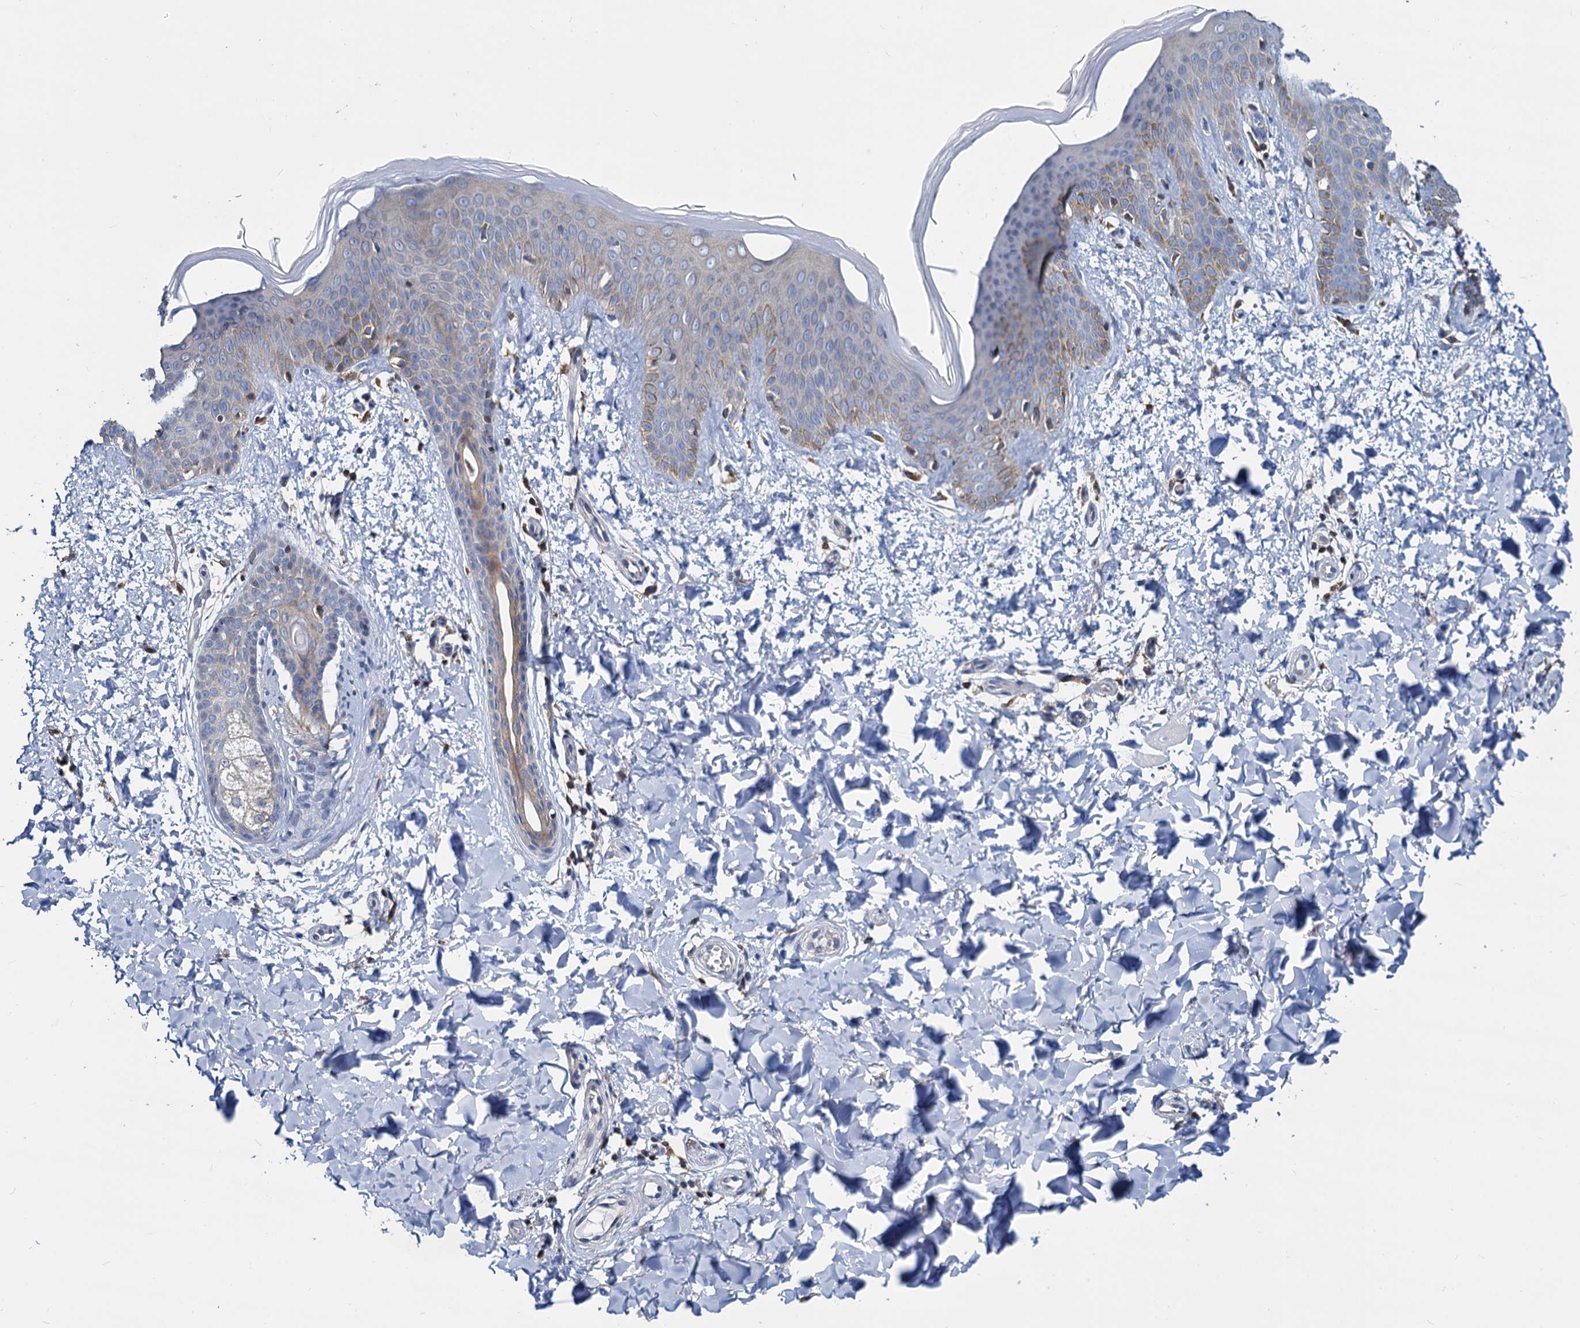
{"staining": {"intensity": "negative", "quantity": "none", "location": "none"}, "tissue": "skin", "cell_type": "Fibroblasts", "image_type": "normal", "snomed": [{"axis": "morphology", "description": "Normal tissue, NOS"}, {"axis": "topography", "description": "Skin"}], "caption": "IHC image of benign skin: human skin stained with DAB demonstrates no significant protein staining in fibroblasts. (DAB (3,3'-diaminobenzidine) immunohistochemistry visualized using brightfield microscopy, high magnification).", "gene": "LRCH4", "patient": {"sex": "male", "age": 36}}